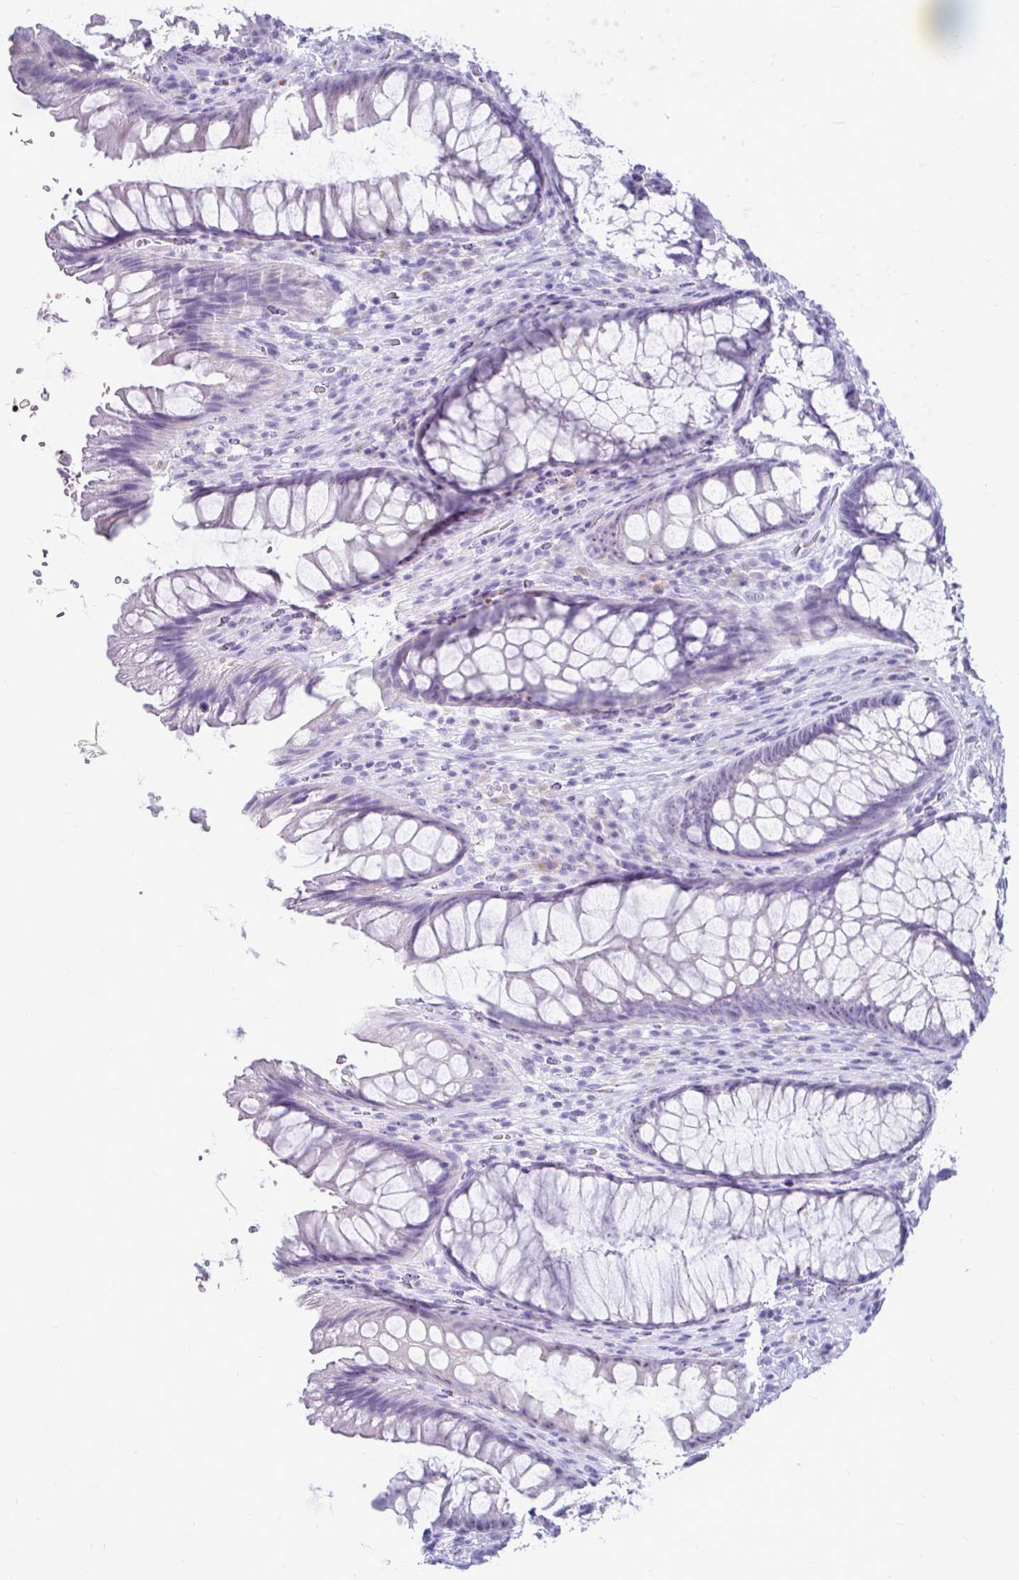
{"staining": {"intensity": "negative", "quantity": "none", "location": "none"}, "tissue": "rectum", "cell_type": "Glandular cells", "image_type": "normal", "snomed": [{"axis": "morphology", "description": "Normal tissue, NOS"}, {"axis": "topography", "description": "Rectum"}], "caption": "Immunohistochemistry of unremarkable human rectum reveals no positivity in glandular cells. Brightfield microscopy of IHC stained with DAB (brown) and hematoxylin (blue), captured at high magnification.", "gene": "CST6", "patient": {"sex": "male", "age": 53}}